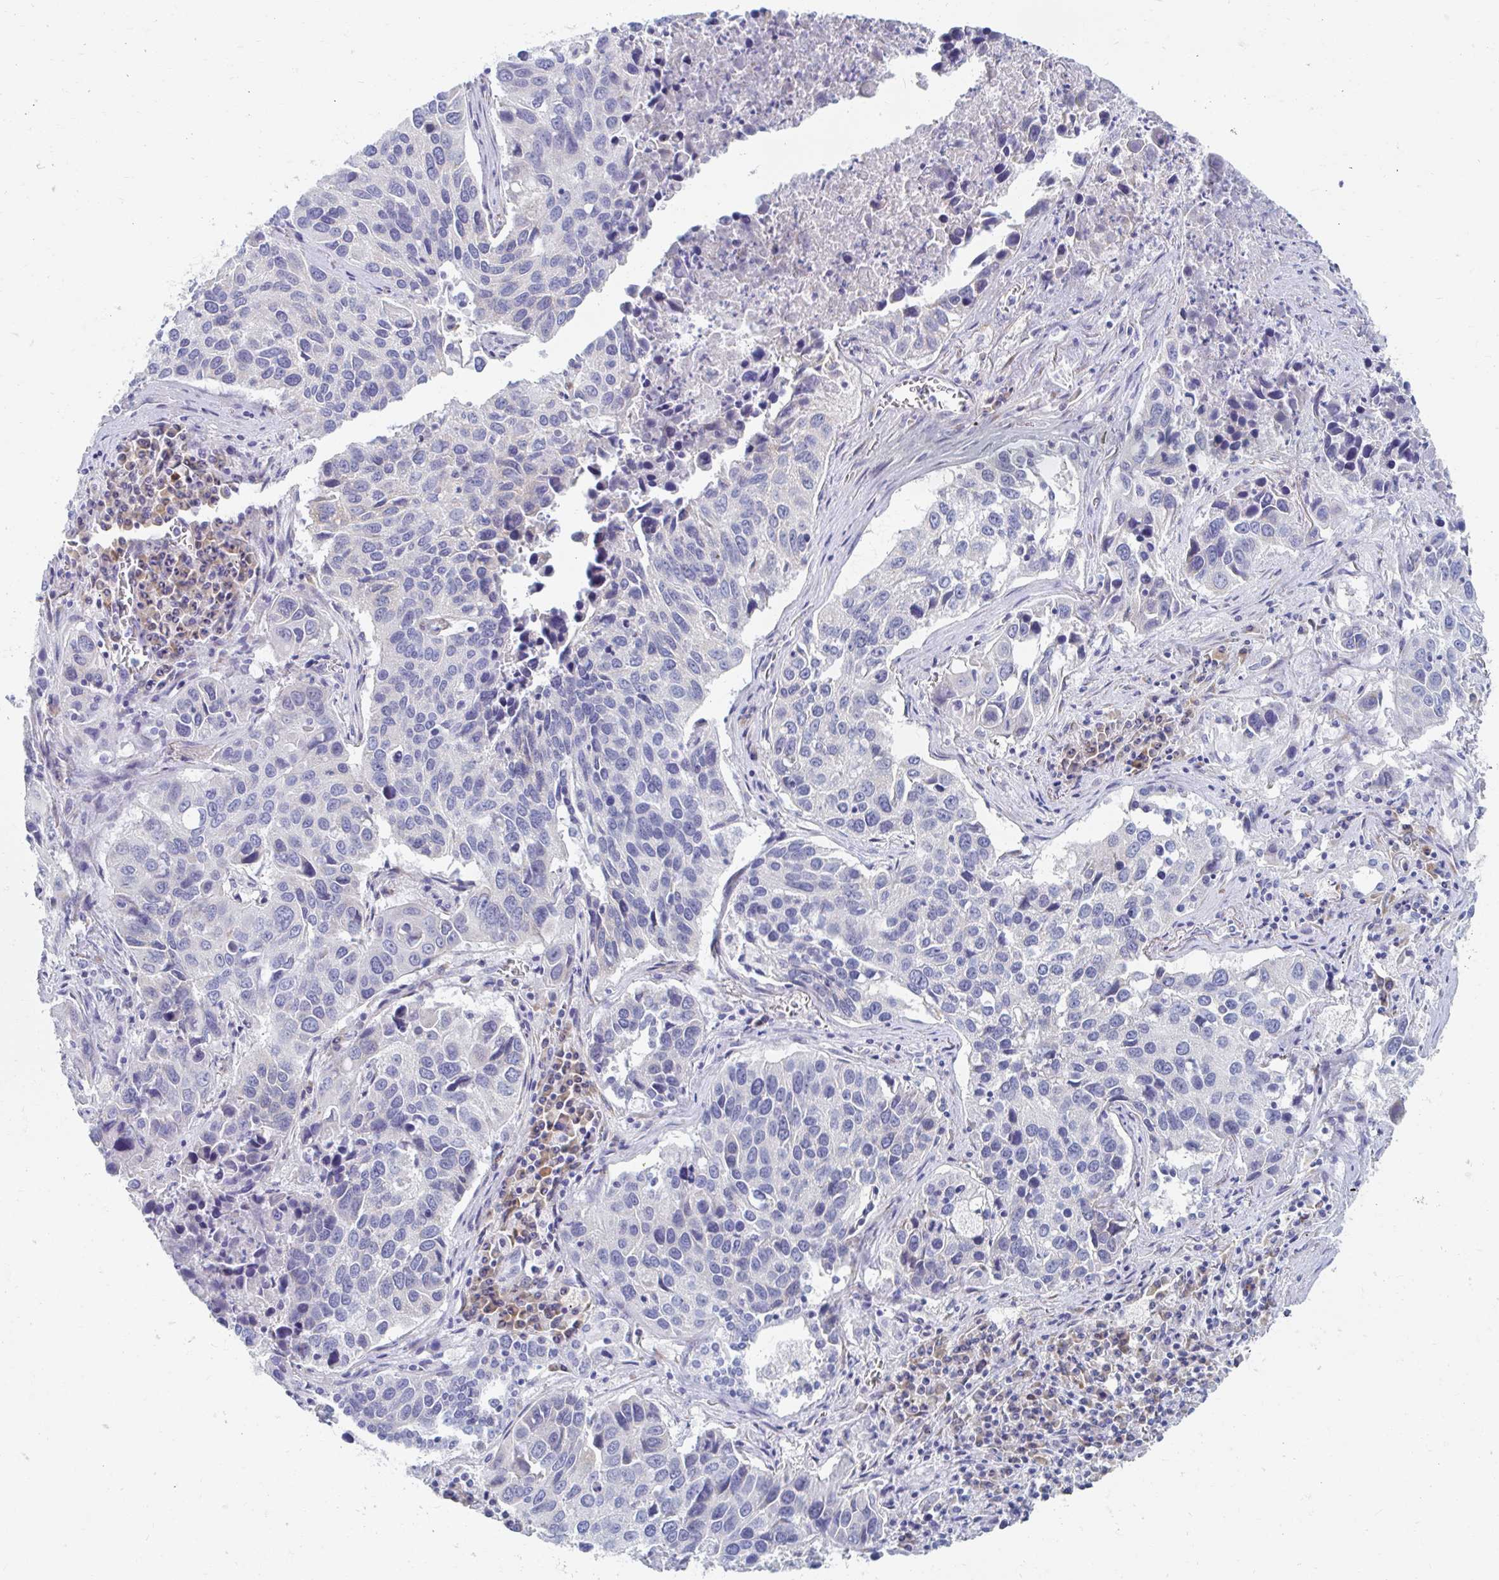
{"staining": {"intensity": "negative", "quantity": "none", "location": "none"}, "tissue": "lung cancer", "cell_type": "Tumor cells", "image_type": "cancer", "snomed": [{"axis": "morphology", "description": "Squamous cell carcinoma, NOS"}, {"axis": "topography", "description": "Lung"}], "caption": "Lung squamous cell carcinoma was stained to show a protein in brown. There is no significant positivity in tumor cells.", "gene": "MYLK2", "patient": {"sex": "female", "age": 61}}